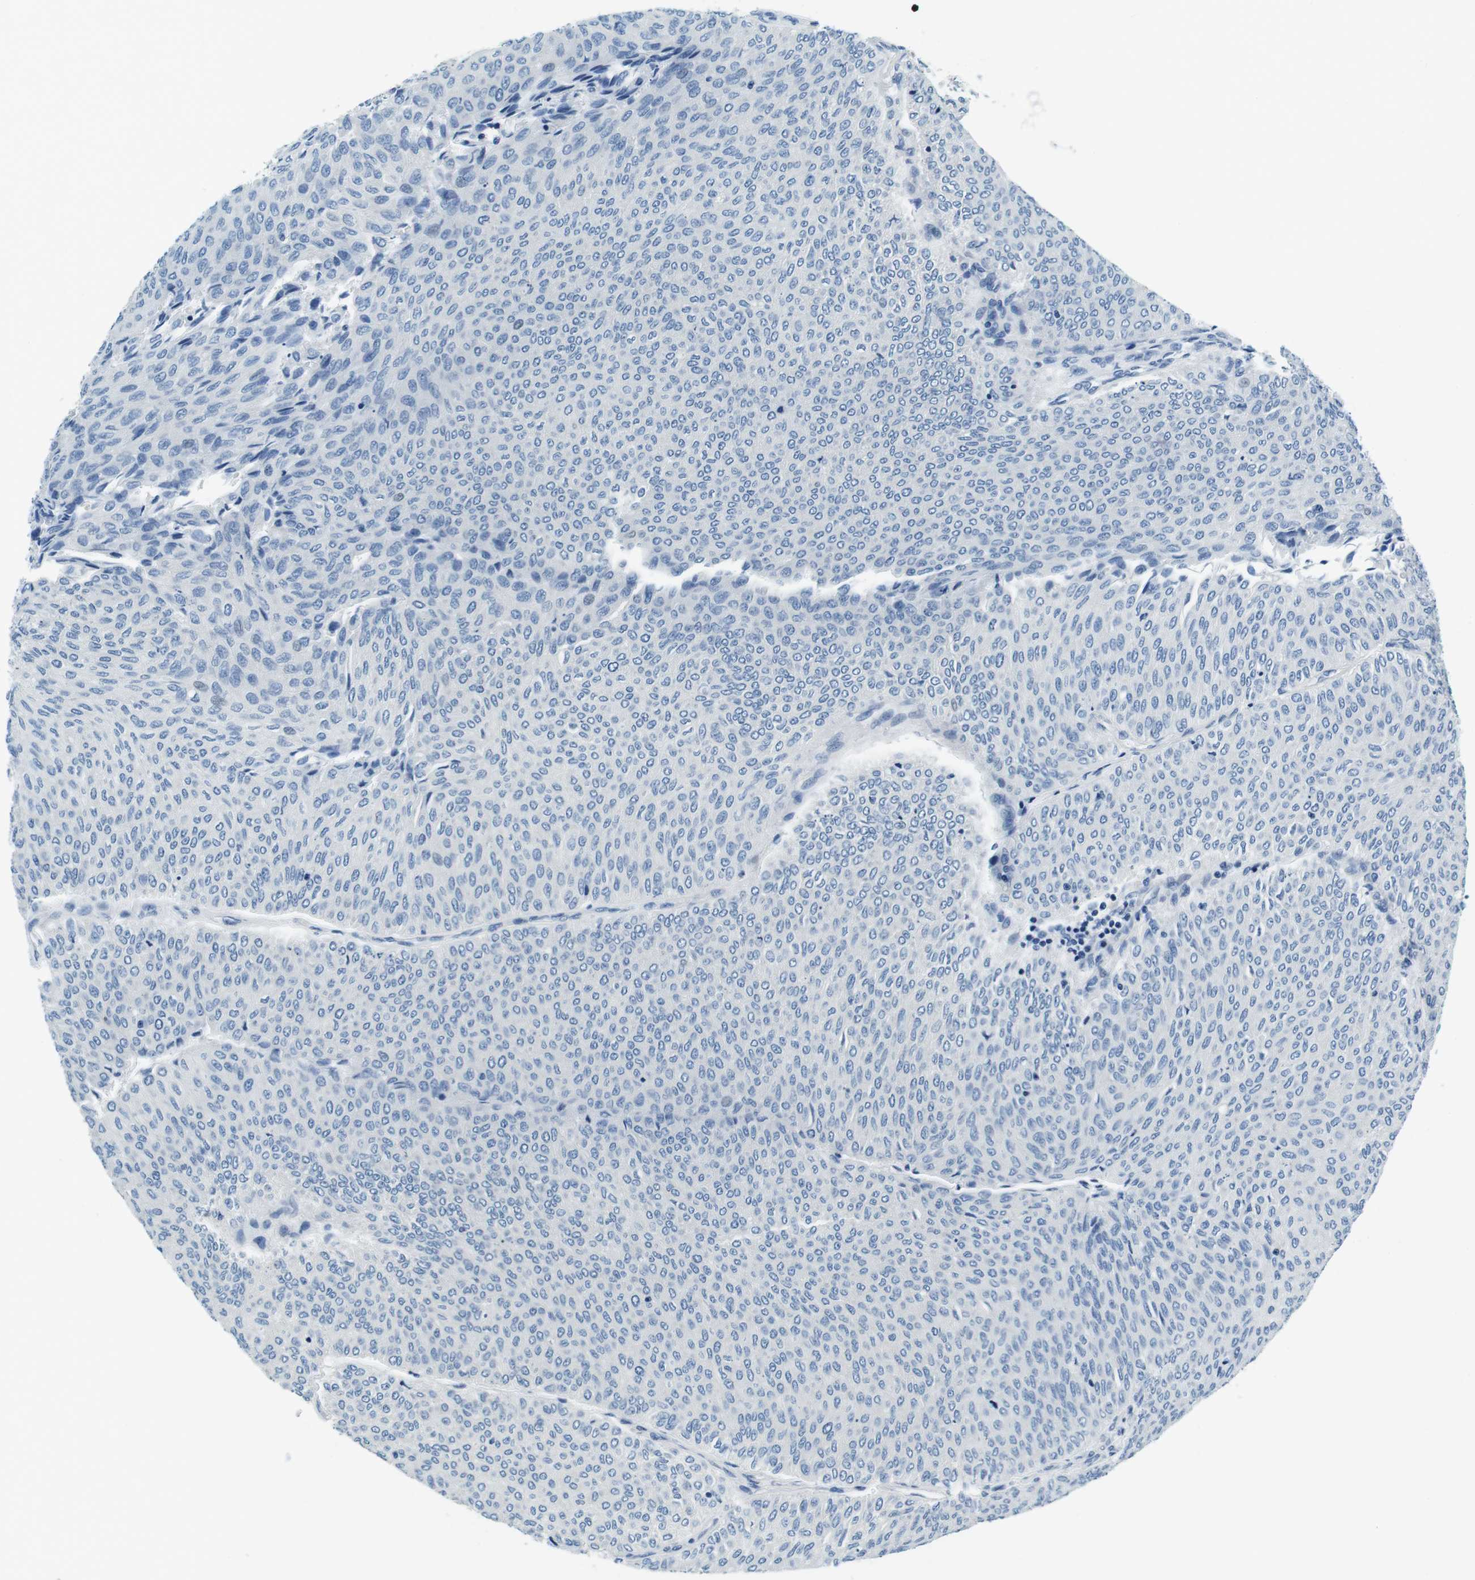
{"staining": {"intensity": "negative", "quantity": "none", "location": "none"}, "tissue": "urothelial cancer", "cell_type": "Tumor cells", "image_type": "cancer", "snomed": [{"axis": "morphology", "description": "Urothelial carcinoma, Low grade"}, {"axis": "topography", "description": "Urinary bladder"}], "caption": "An immunohistochemistry (IHC) photomicrograph of urothelial carcinoma (low-grade) is shown. There is no staining in tumor cells of urothelial carcinoma (low-grade). (Stains: DAB immunohistochemistry (IHC) with hematoxylin counter stain, Microscopy: brightfield microscopy at high magnification).", "gene": "KCNJ5", "patient": {"sex": "male", "age": 78}}